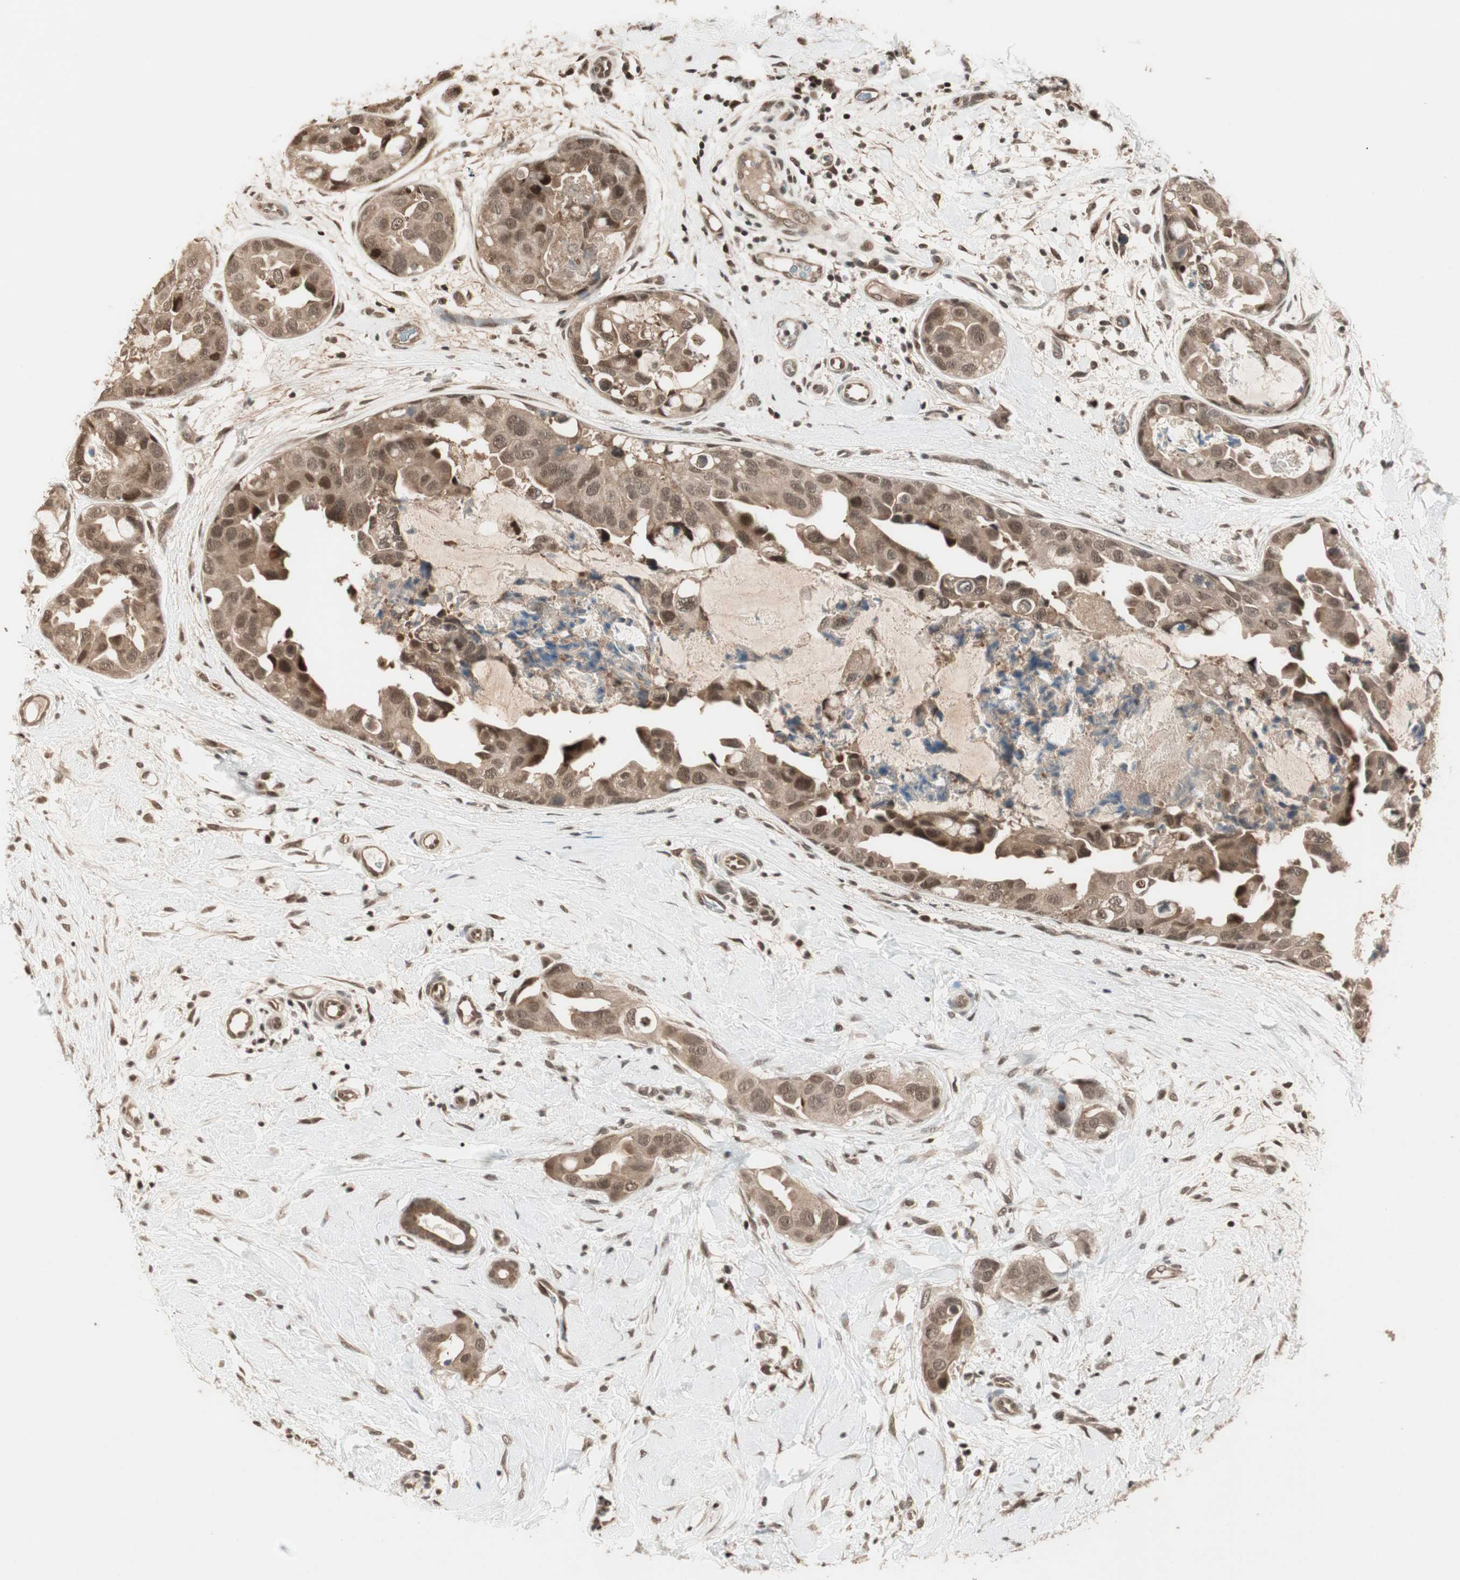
{"staining": {"intensity": "moderate", "quantity": ">75%", "location": "cytoplasmic/membranous,nuclear"}, "tissue": "breast cancer", "cell_type": "Tumor cells", "image_type": "cancer", "snomed": [{"axis": "morphology", "description": "Duct carcinoma"}, {"axis": "topography", "description": "Breast"}], "caption": "IHC micrograph of neoplastic tissue: intraductal carcinoma (breast) stained using immunohistochemistry (IHC) exhibits medium levels of moderate protein expression localized specifically in the cytoplasmic/membranous and nuclear of tumor cells, appearing as a cytoplasmic/membranous and nuclear brown color.", "gene": "ZNF701", "patient": {"sex": "female", "age": 40}}